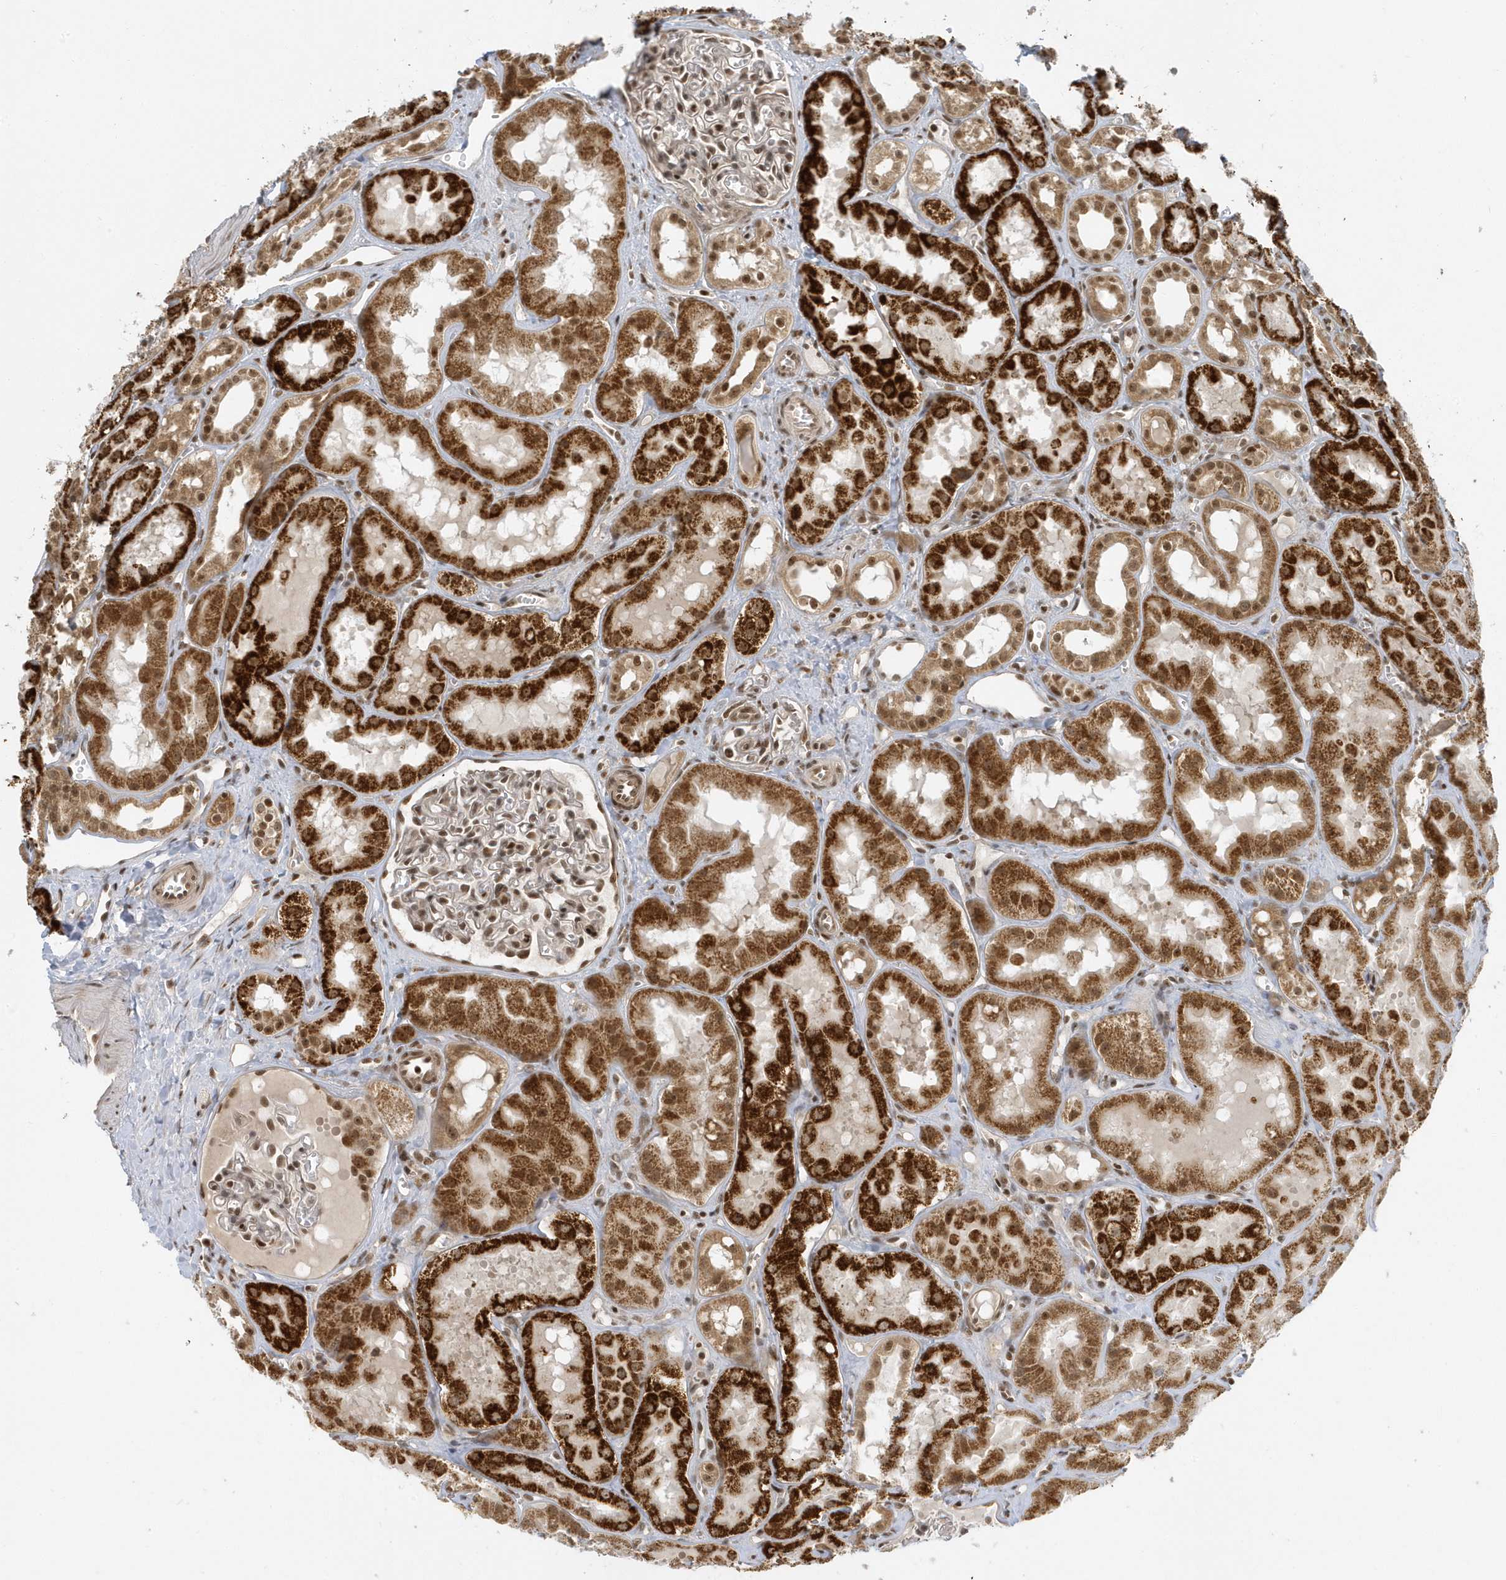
{"staining": {"intensity": "moderate", "quantity": ">75%", "location": "nuclear"}, "tissue": "kidney", "cell_type": "Cells in glomeruli", "image_type": "normal", "snomed": [{"axis": "morphology", "description": "Normal tissue, NOS"}, {"axis": "topography", "description": "Kidney"}], "caption": "Immunohistochemical staining of normal kidney demonstrates >75% levels of moderate nuclear protein staining in approximately >75% of cells in glomeruli.", "gene": "ZNF740", "patient": {"sex": "male", "age": 16}}